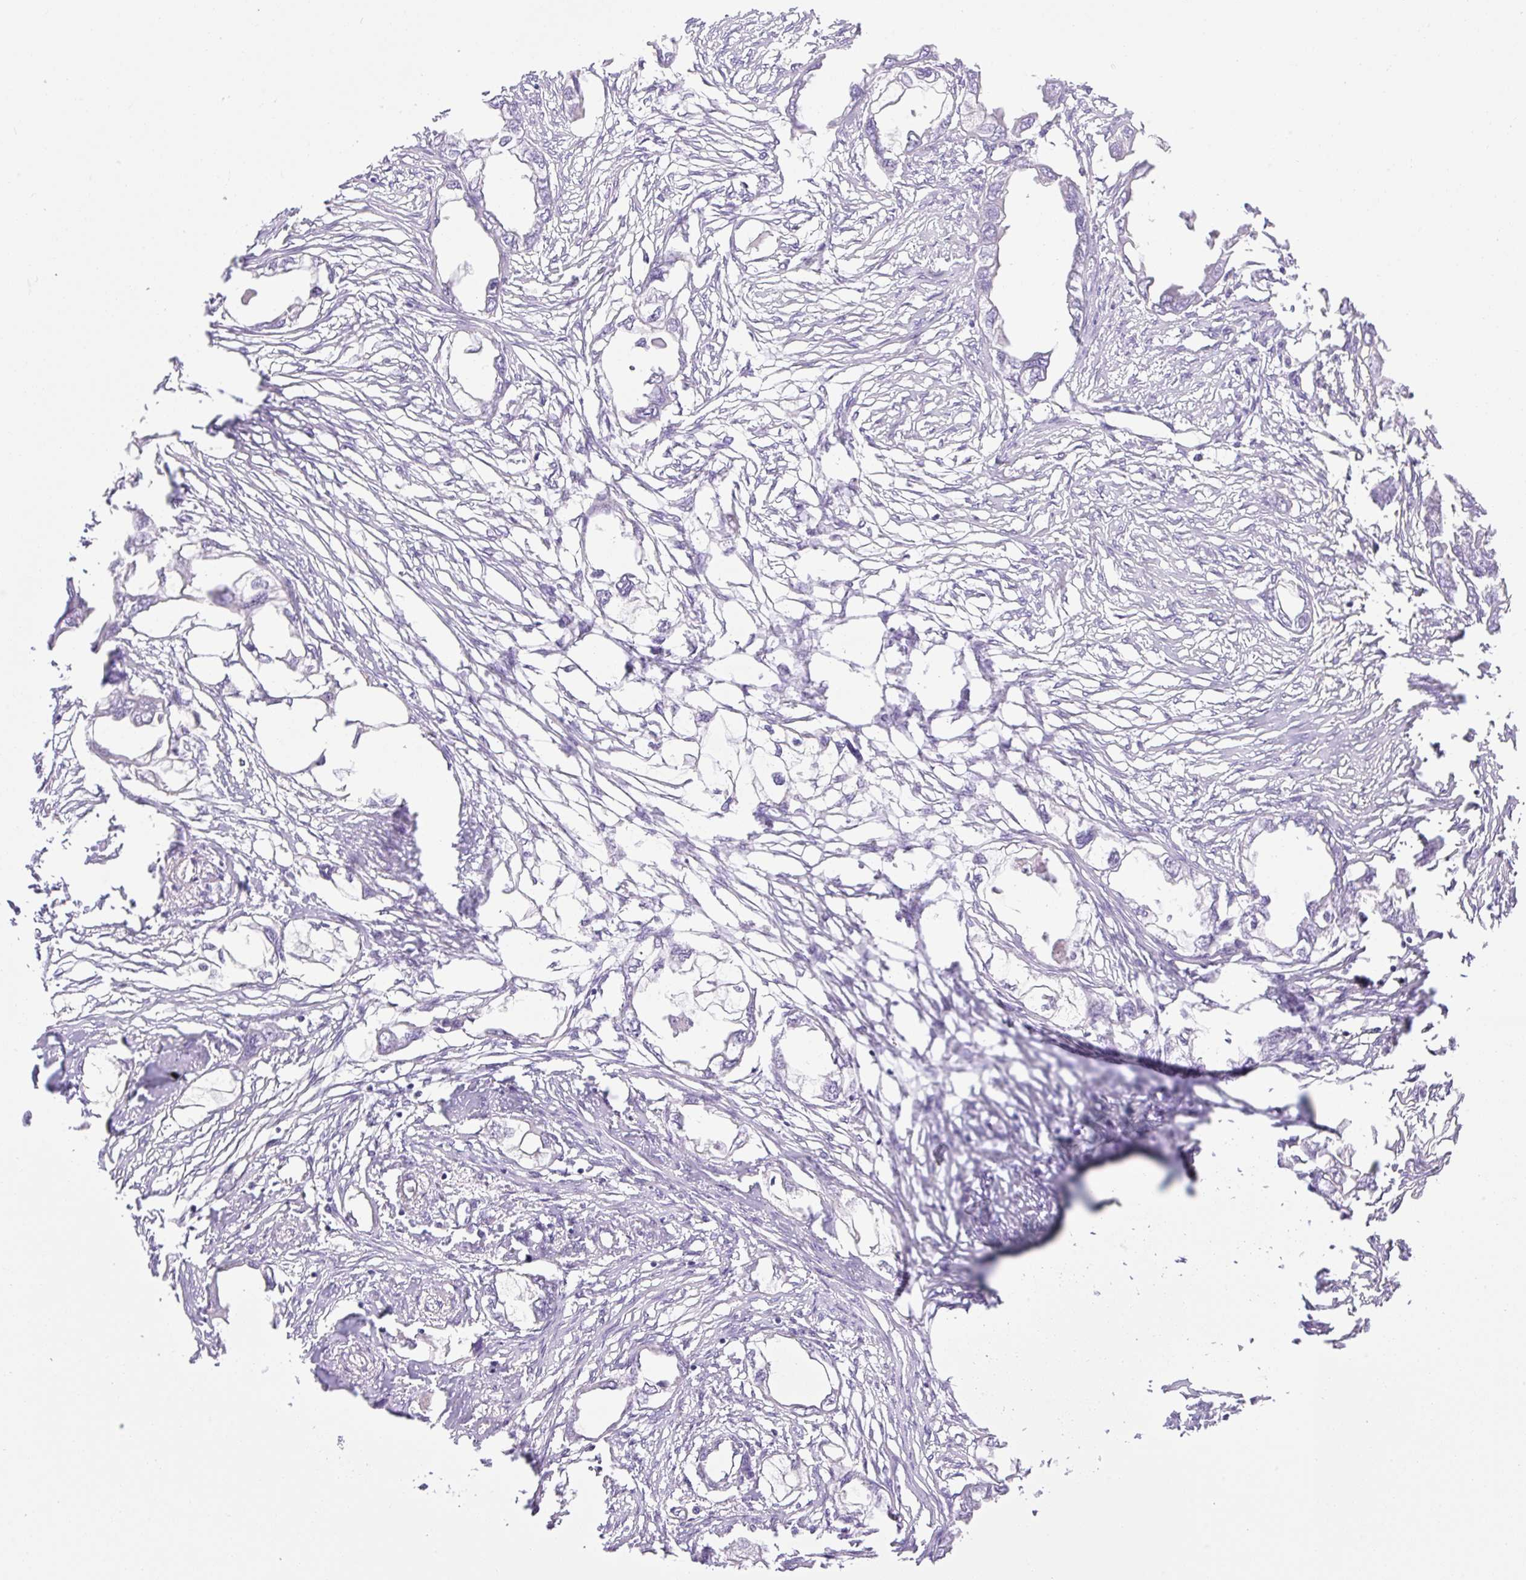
{"staining": {"intensity": "negative", "quantity": "none", "location": "none"}, "tissue": "endometrial cancer", "cell_type": "Tumor cells", "image_type": "cancer", "snomed": [{"axis": "morphology", "description": "Adenocarcinoma, NOS"}, {"axis": "morphology", "description": "Adenocarcinoma, metastatic, NOS"}, {"axis": "topography", "description": "Adipose tissue"}, {"axis": "topography", "description": "Endometrium"}], "caption": "IHC of metastatic adenocarcinoma (endometrial) displays no expression in tumor cells.", "gene": "ICE1", "patient": {"sex": "female", "age": 67}}